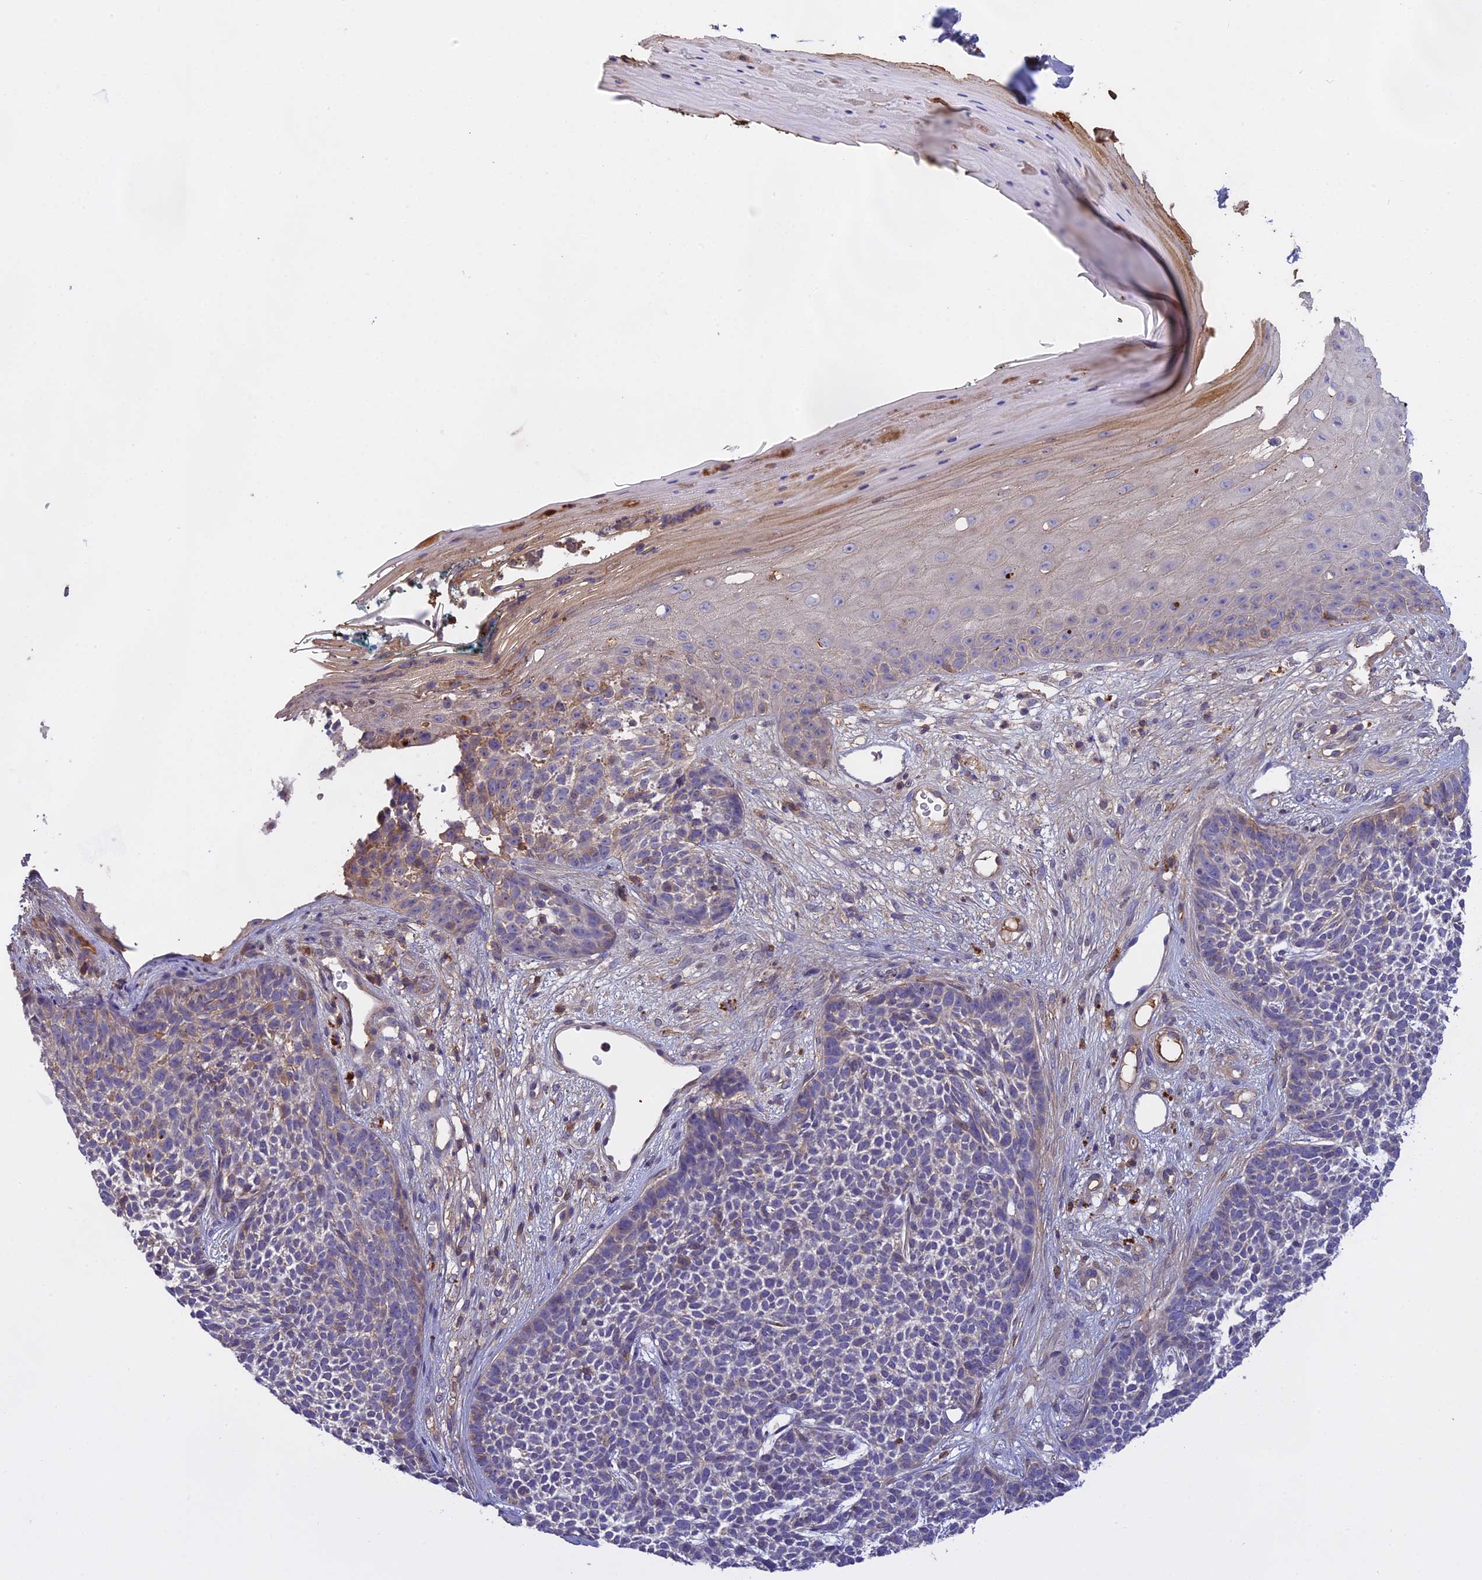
{"staining": {"intensity": "negative", "quantity": "none", "location": "none"}, "tissue": "skin cancer", "cell_type": "Tumor cells", "image_type": "cancer", "snomed": [{"axis": "morphology", "description": "Basal cell carcinoma"}, {"axis": "topography", "description": "Skin"}], "caption": "An immunohistochemistry histopathology image of skin basal cell carcinoma is shown. There is no staining in tumor cells of skin basal cell carcinoma.", "gene": "CFAP119", "patient": {"sex": "female", "age": 84}}